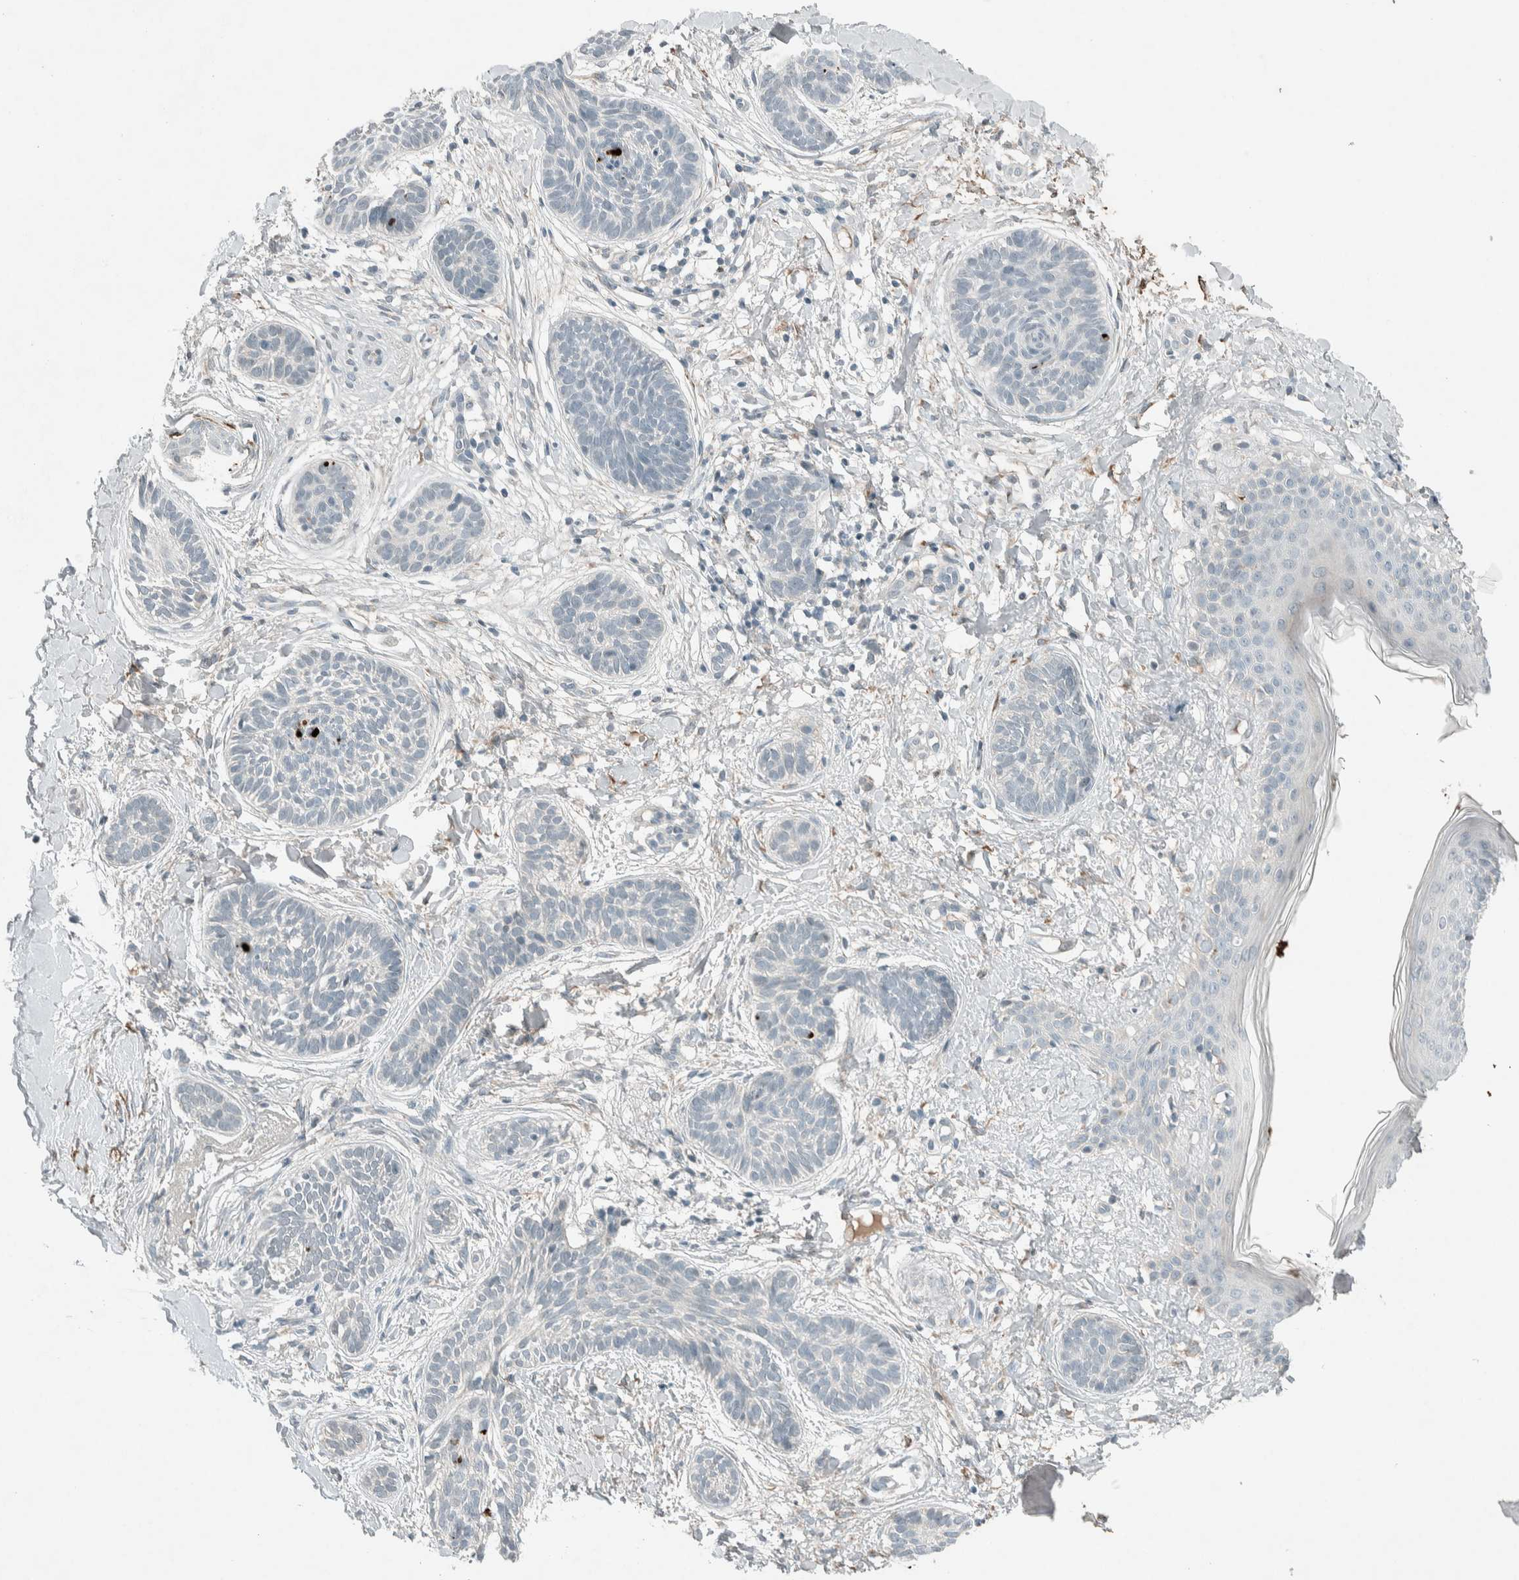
{"staining": {"intensity": "negative", "quantity": "none", "location": "none"}, "tissue": "skin cancer", "cell_type": "Tumor cells", "image_type": "cancer", "snomed": [{"axis": "morphology", "description": "Normal tissue, NOS"}, {"axis": "morphology", "description": "Basal cell carcinoma"}, {"axis": "topography", "description": "Skin"}], "caption": "Human basal cell carcinoma (skin) stained for a protein using immunohistochemistry shows no positivity in tumor cells.", "gene": "CERCAM", "patient": {"sex": "male", "age": 63}}